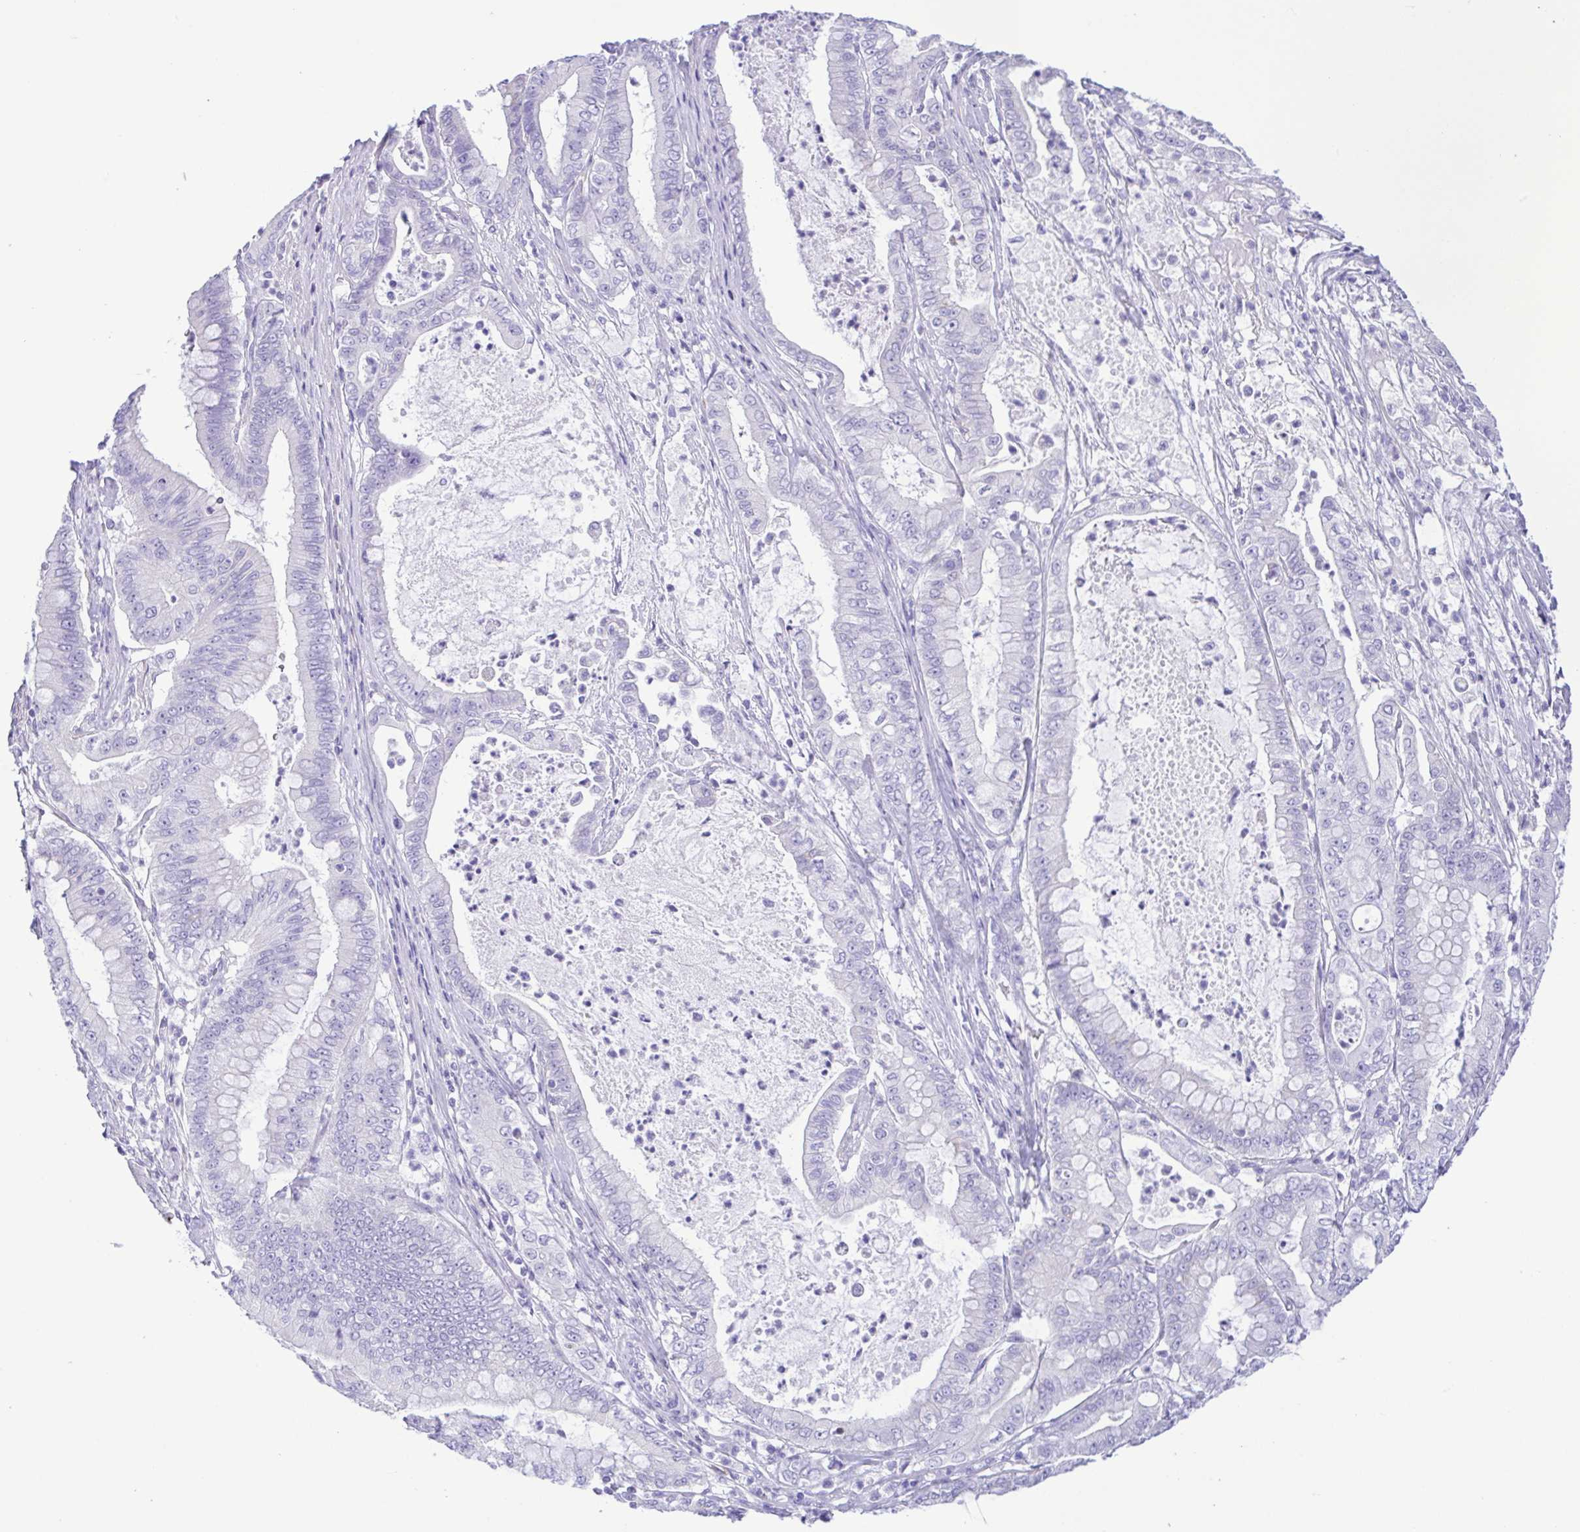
{"staining": {"intensity": "negative", "quantity": "none", "location": "none"}, "tissue": "pancreatic cancer", "cell_type": "Tumor cells", "image_type": "cancer", "snomed": [{"axis": "morphology", "description": "Adenocarcinoma, NOS"}, {"axis": "topography", "description": "Pancreas"}], "caption": "The immunohistochemistry image has no significant positivity in tumor cells of pancreatic cancer tissue. The staining is performed using DAB brown chromogen with nuclei counter-stained in using hematoxylin.", "gene": "GPR182", "patient": {"sex": "male", "age": 71}}